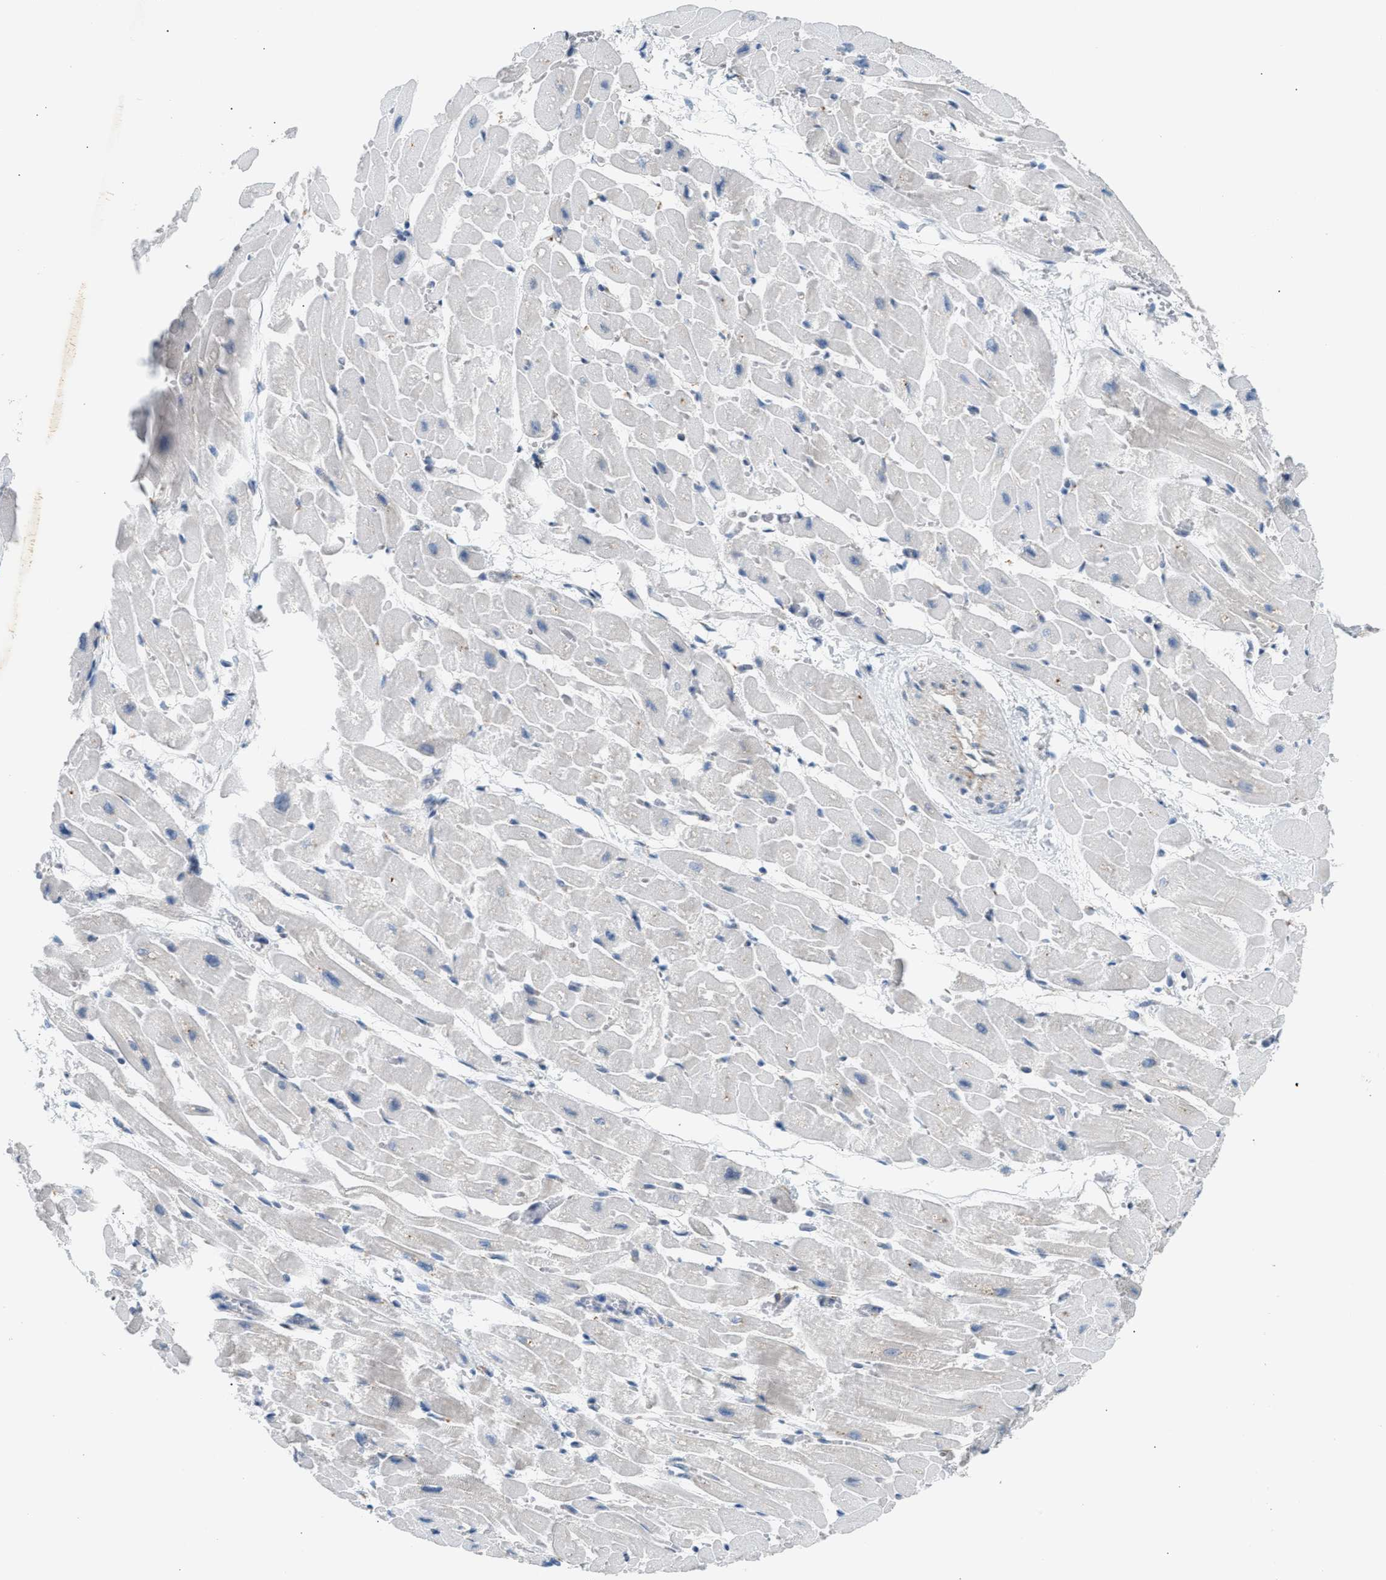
{"staining": {"intensity": "weak", "quantity": "<25%", "location": "cytoplasmic/membranous"}, "tissue": "heart muscle", "cell_type": "Cardiomyocytes", "image_type": "normal", "snomed": [{"axis": "morphology", "description": "Normal tissue, NOS"}, {"axis": "topography", "description": "Heart"}], "caption": "Heart muscle was stained to show a protein in brown. There is no significant positivity in cardiomyocytes.", "gene": "KCNC2", "patient": {"sex": "male", "age": 45}}